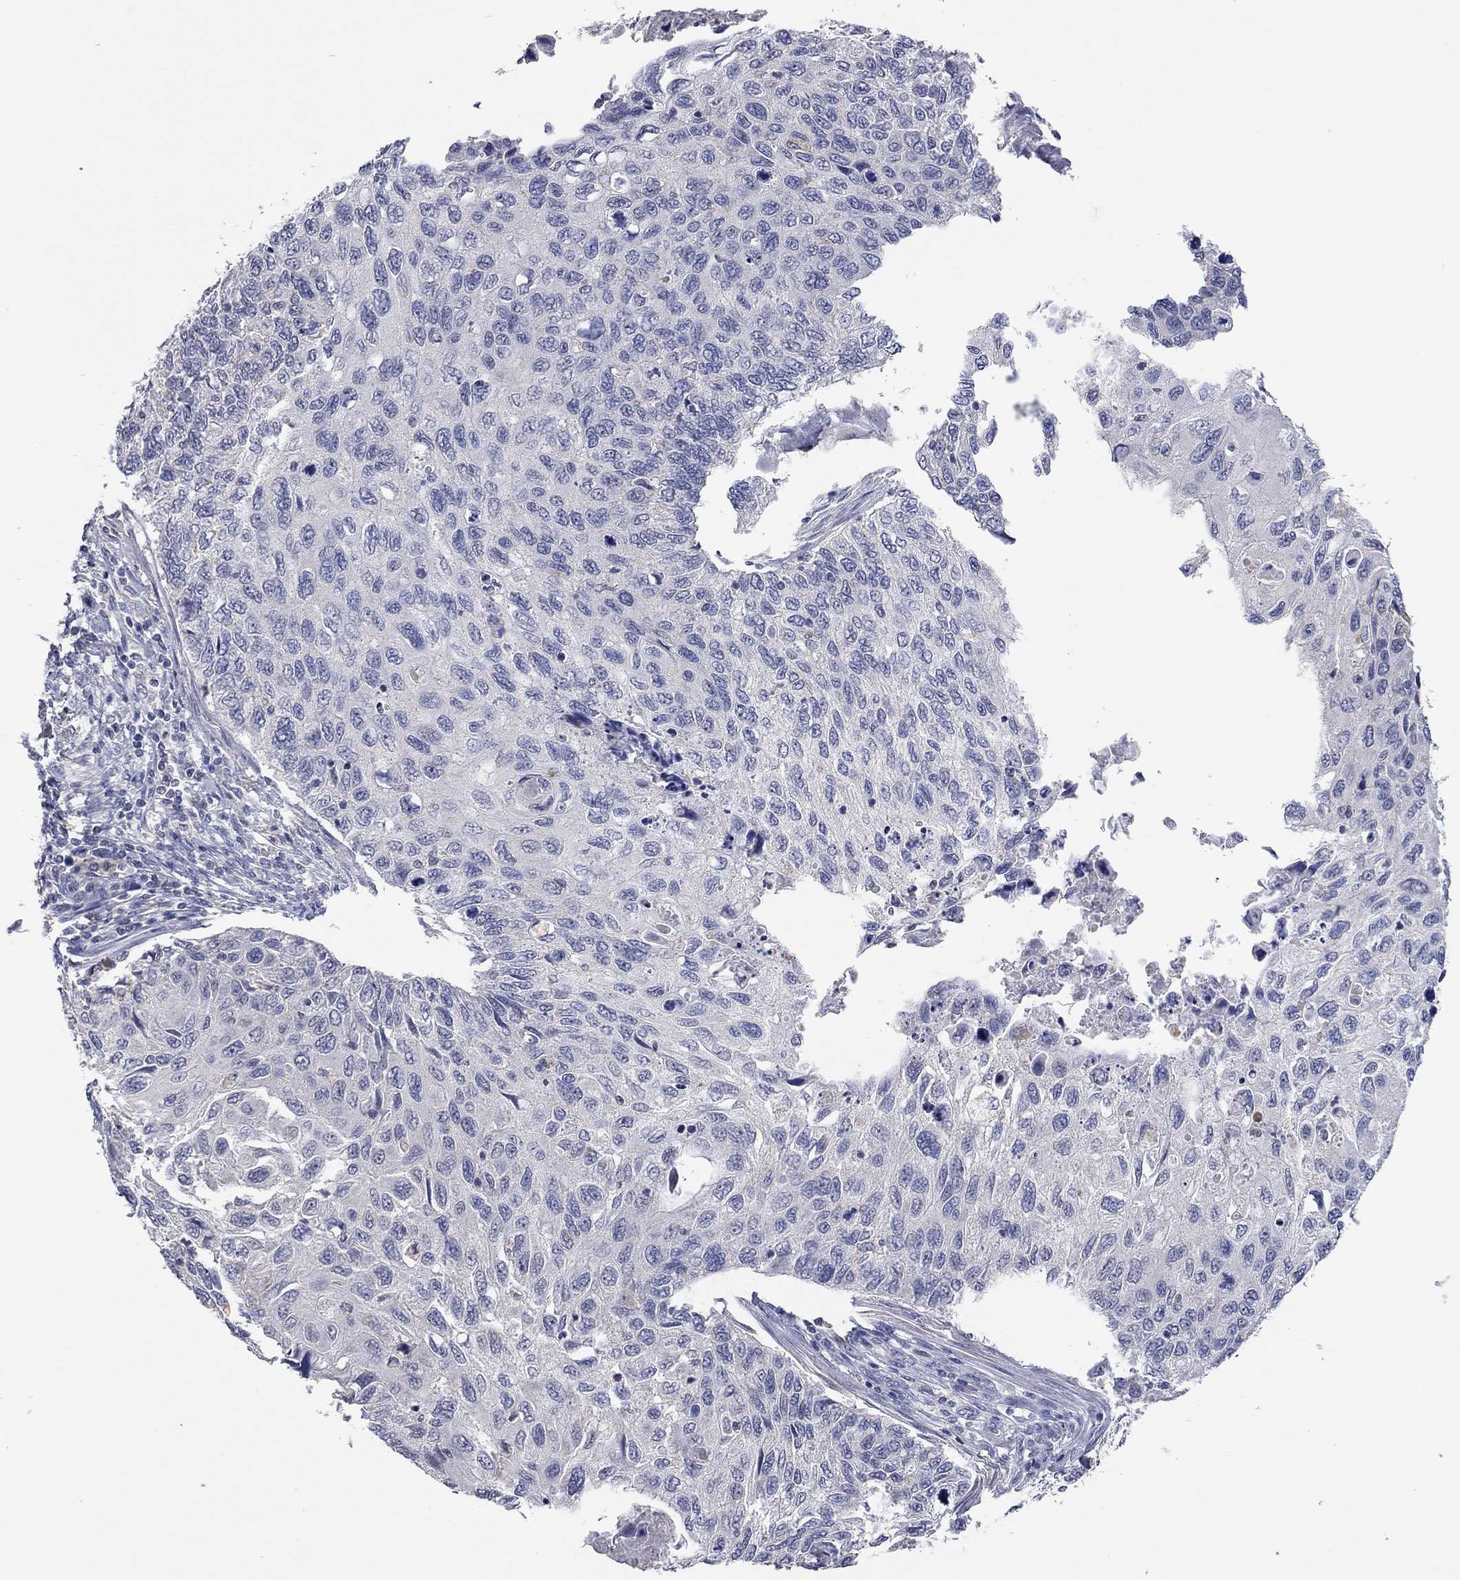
{"staining": {"intensity": "negative", "quantity": "none", "location": "none"}, "tissue": "cervical cancer", "cell_type": "Tumor cells", "image_type": "cancer", "snomed": [{"axis": "morphology", "description": "Squamous cell carcinoma, NOS"}, {"axis": "topography", "description": "Cervix"}], "caption": "DAB immunohistochemical staining of human squamous cell carcinoma (cervical) exhibits no significant staining in tumor cells.", "gene": "MMP13", "patient": {"sex": "female", "age": 70}}